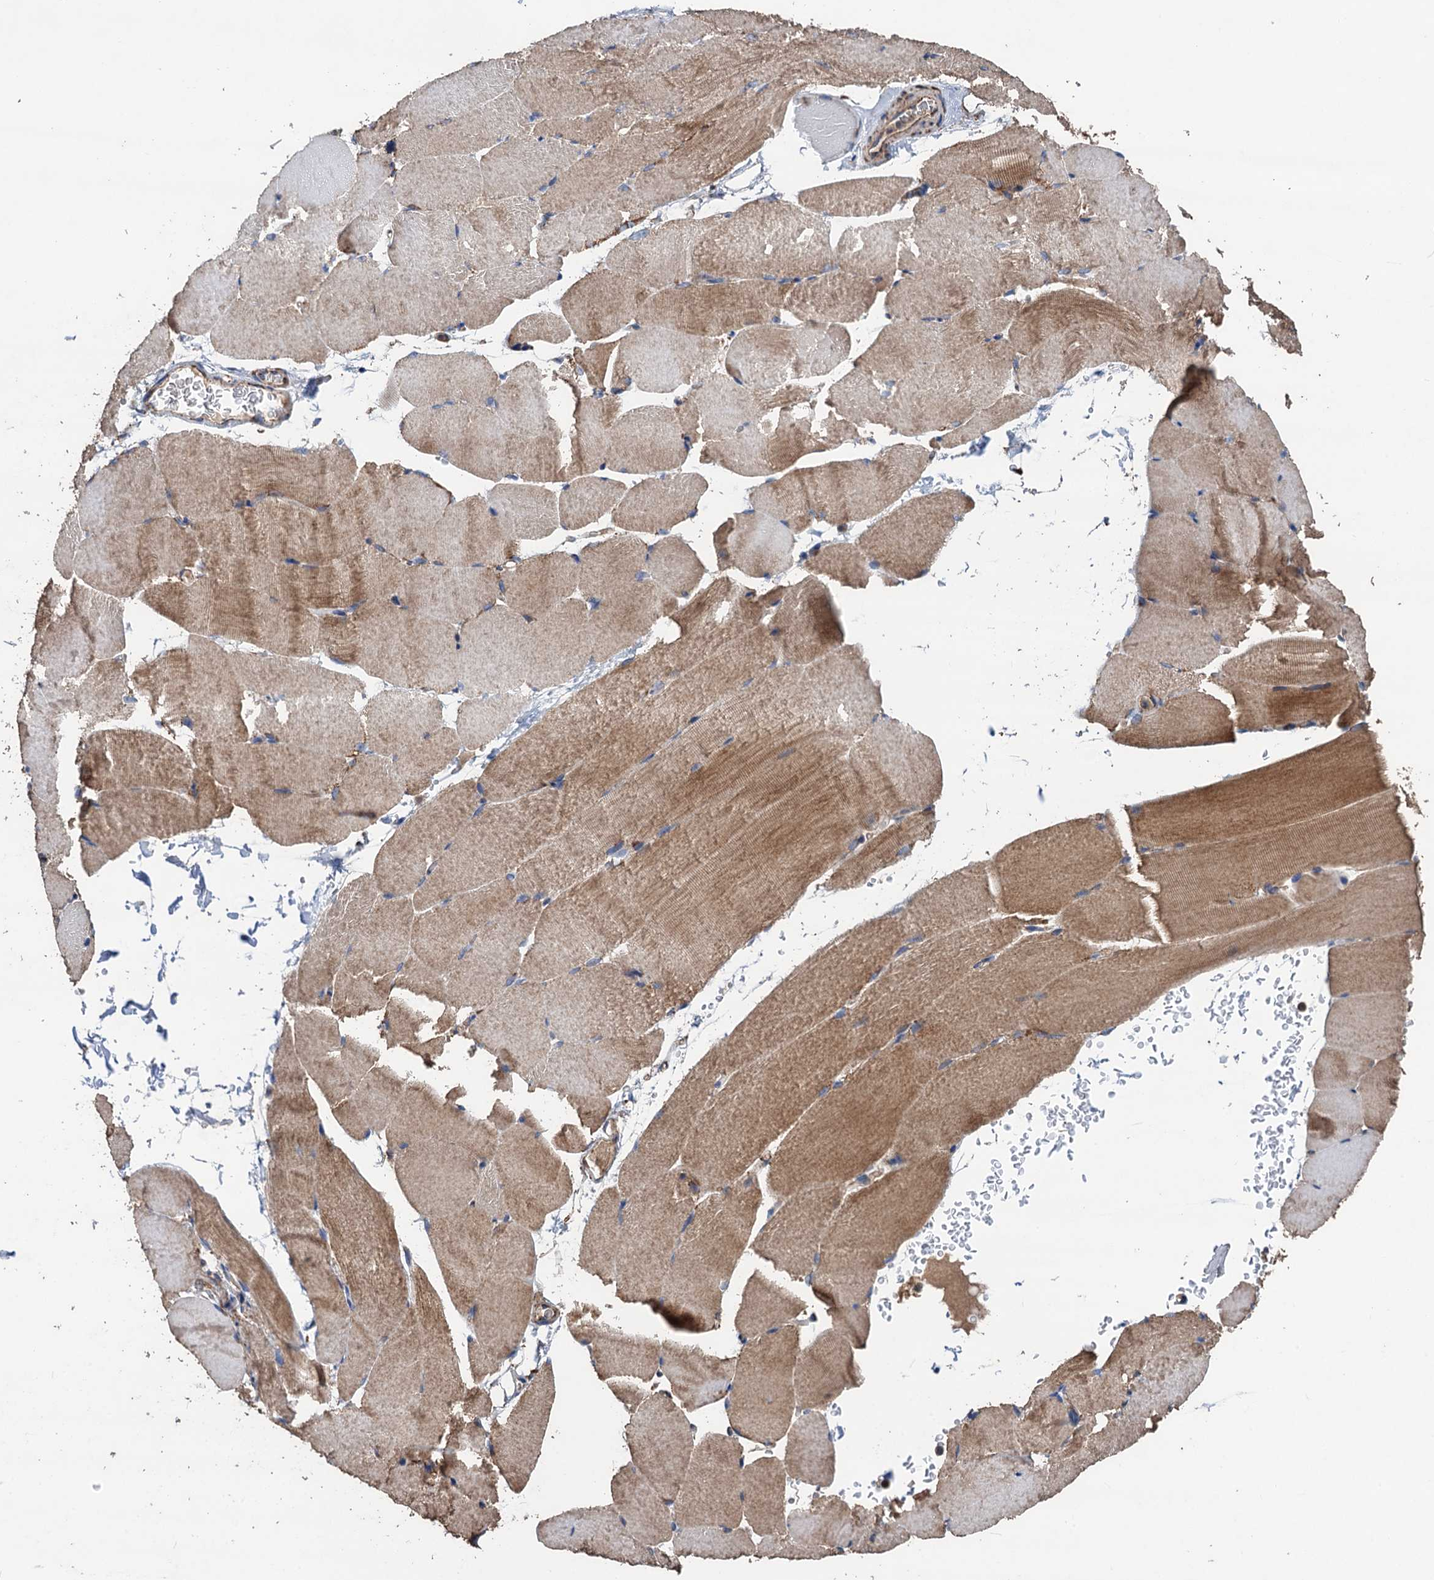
{"staining": {"intensity": "moderate", "quantity": "25%-75%", "location": "cytoplasmic/membranous"}, "tissue": "skeletal muscle", "cell_type": "Myocytes", "image_type": "normal", "snomed": [{"axis": "morphology", "description": "Normal tissue, NOS"}, {"axis": "topography", "description": "Skeletal muscle"}, {"axis": "topography", "description": "Parathyroid gland"}], "caption": "High-magnification brightfield microscopy of normal skeletal muscle stained with DAB (brown) and counterstained with hematoxylin (blue). myocytes exhibit moderate cytoplasmic/membranous positivity is present in about25%-75% of cells. (IHC, brightfield microscopy, high magnification).", "gene": "DGLUCY", "patient": {"sex": "female", "age": 37}}